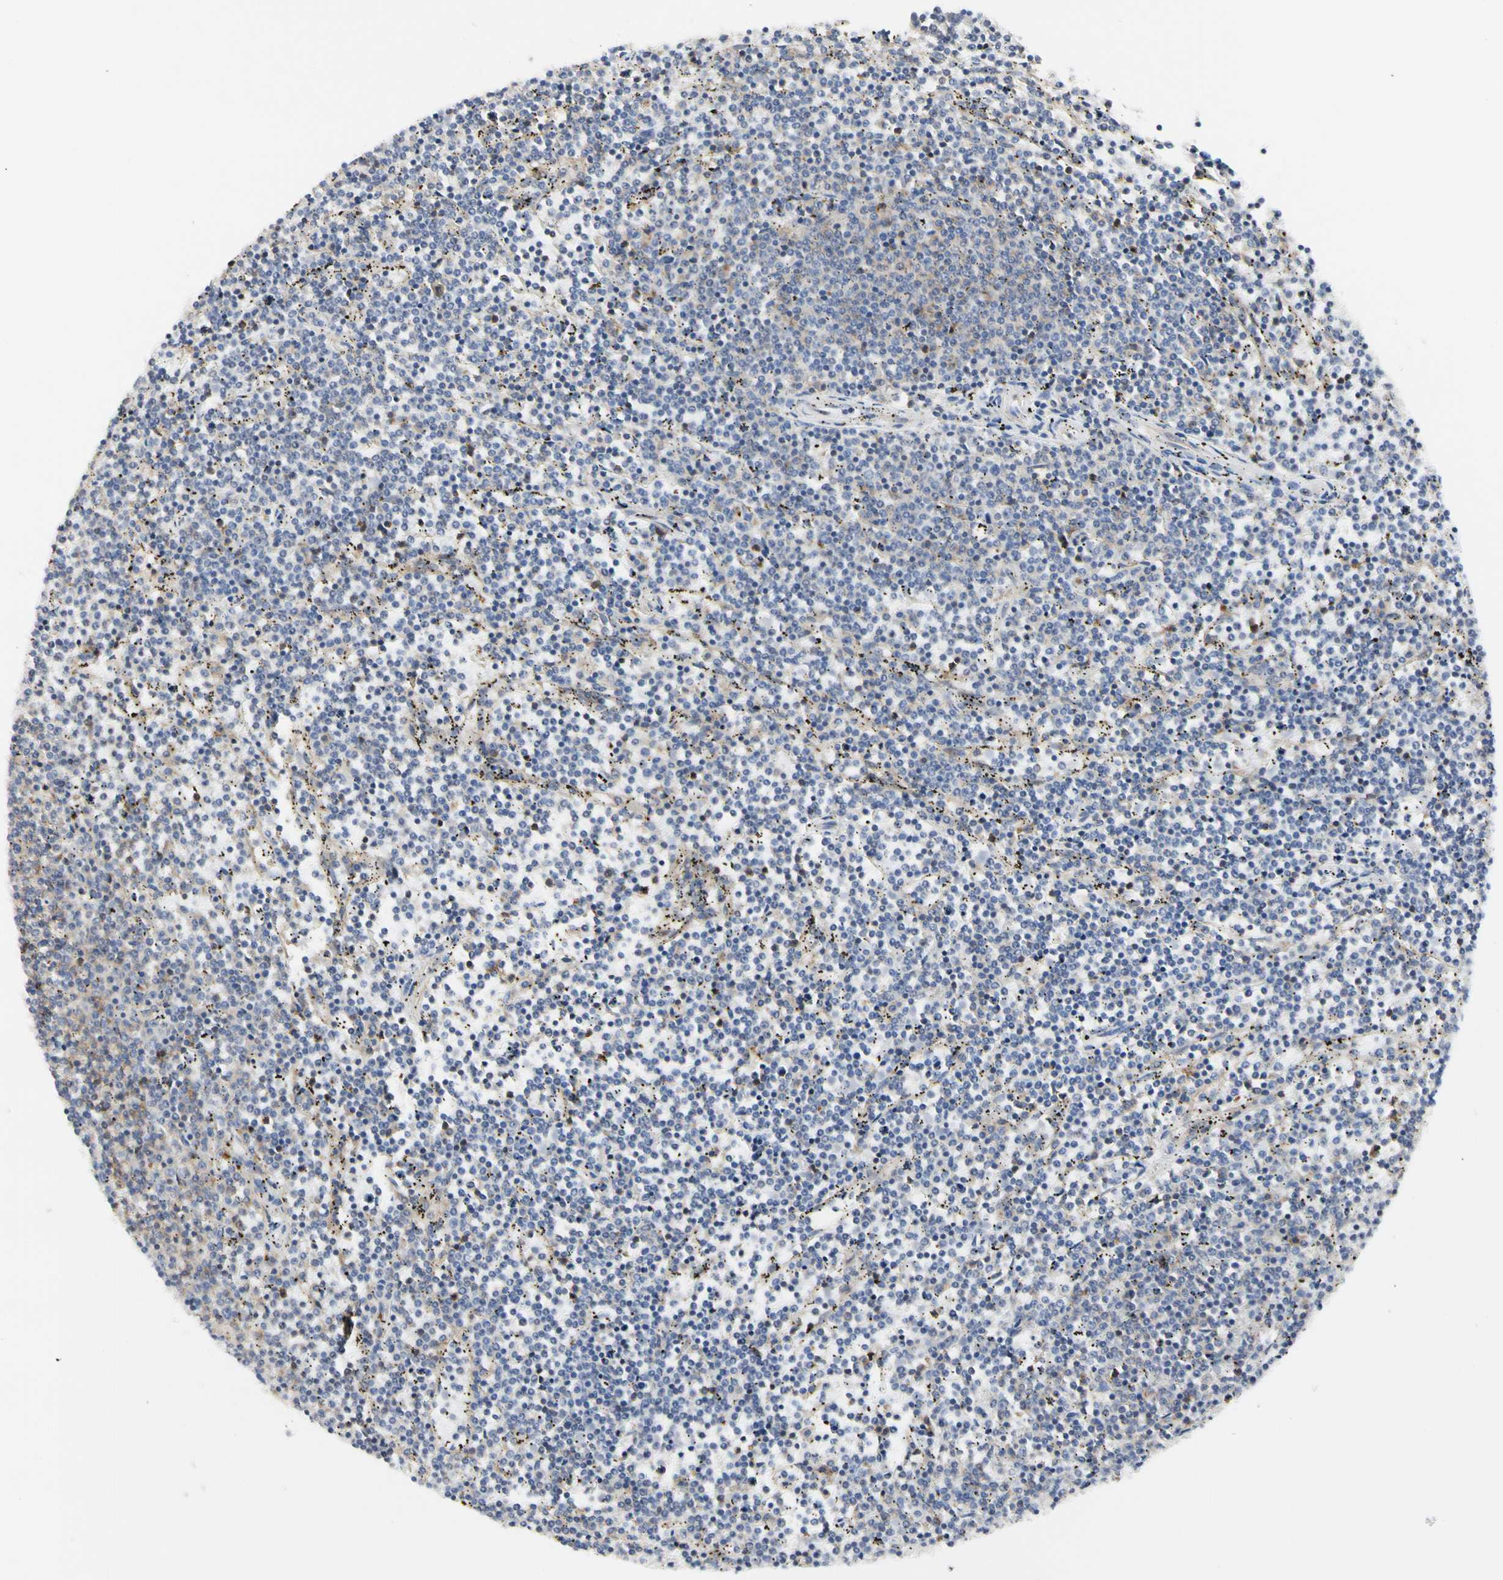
{"staining": {"intensity": "weak", "quantity": "25%-75%", "location": "cytoplasmic/membranous"}, "tissue": "lymphoma", "cell_type": "Tumor cells", "image_type": "cancer", "snomed": [{"axis": "morphology", "description": "Malignant lymphoma, non-Hodgkin's type, Low grade"}, {"axis": "topography", "description": "Spleen"}], "caption": "Immunohistochemical staining of human lymphoma demonstrates low levels of weak cytoplasmic/membranous protein staining in about 25%-75% of tumor cells. The staining was performed using DAB to visualize the protein expression in brown, while the nuclei were stained in blue with hematoxylin (Magnification: 20x).", "gene": "SHANK2", "patient": {"sex": "female", "age": 50}}